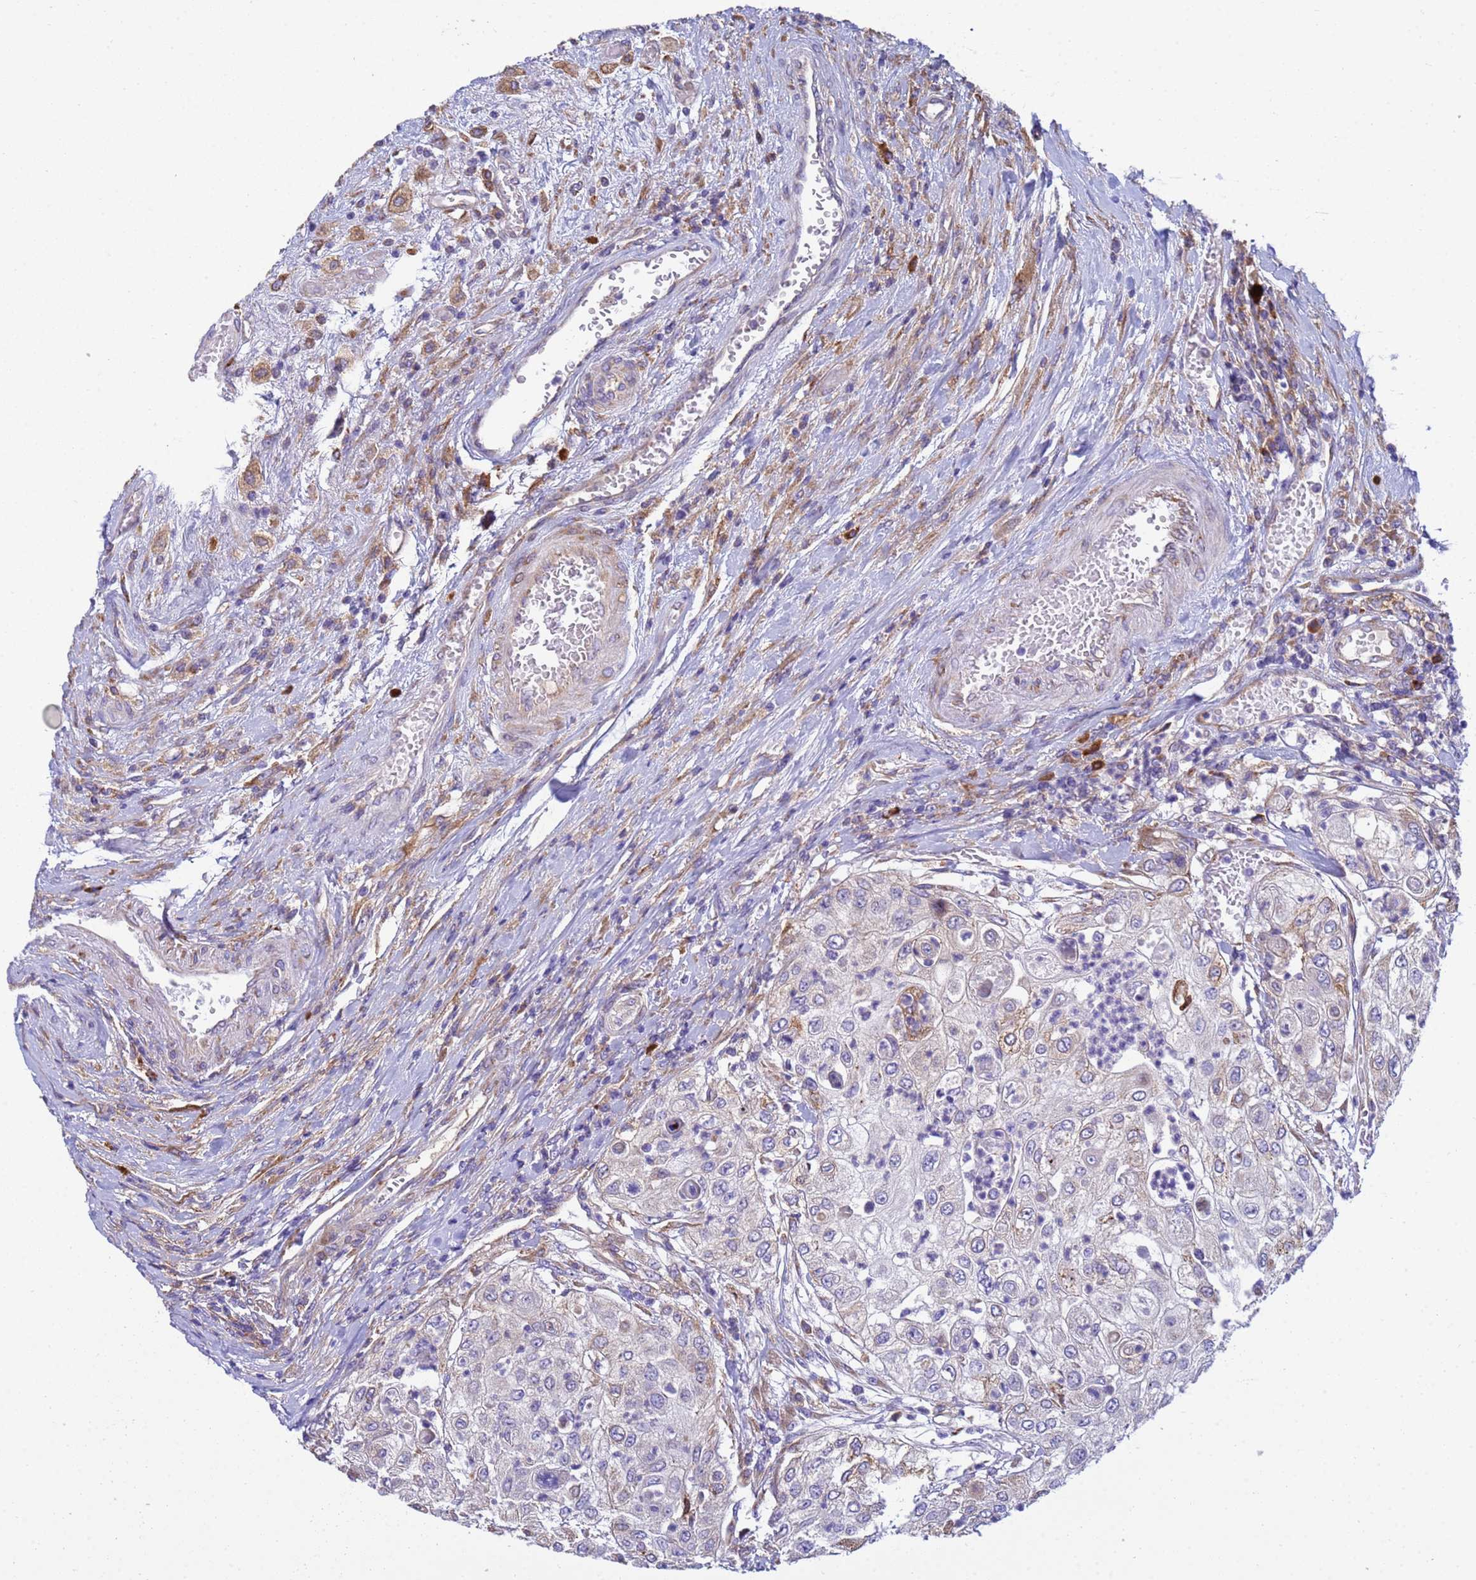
{"staining": {"intensity": "negative", "quantity": "none", "location": "none"}, "tissue": "urothelial cancer", "cell_type": "Tumor cells", "image_type": "cancer", "snomed": [{"axis": "morphology", "description": "Urothelial carcinoma, High grade"}, {"axis": "topography", "description": "Urinary bladder"}], "caption": "An immunohistochemistry micrograph of urothelial cancer is shown. There is no staining in tumor cells of urothelial cancer. (DAB immunohistochemistry with hematoxylin counter stain).", "gene": "THAP5", "patient": {"sex": "female", "age": 79}}